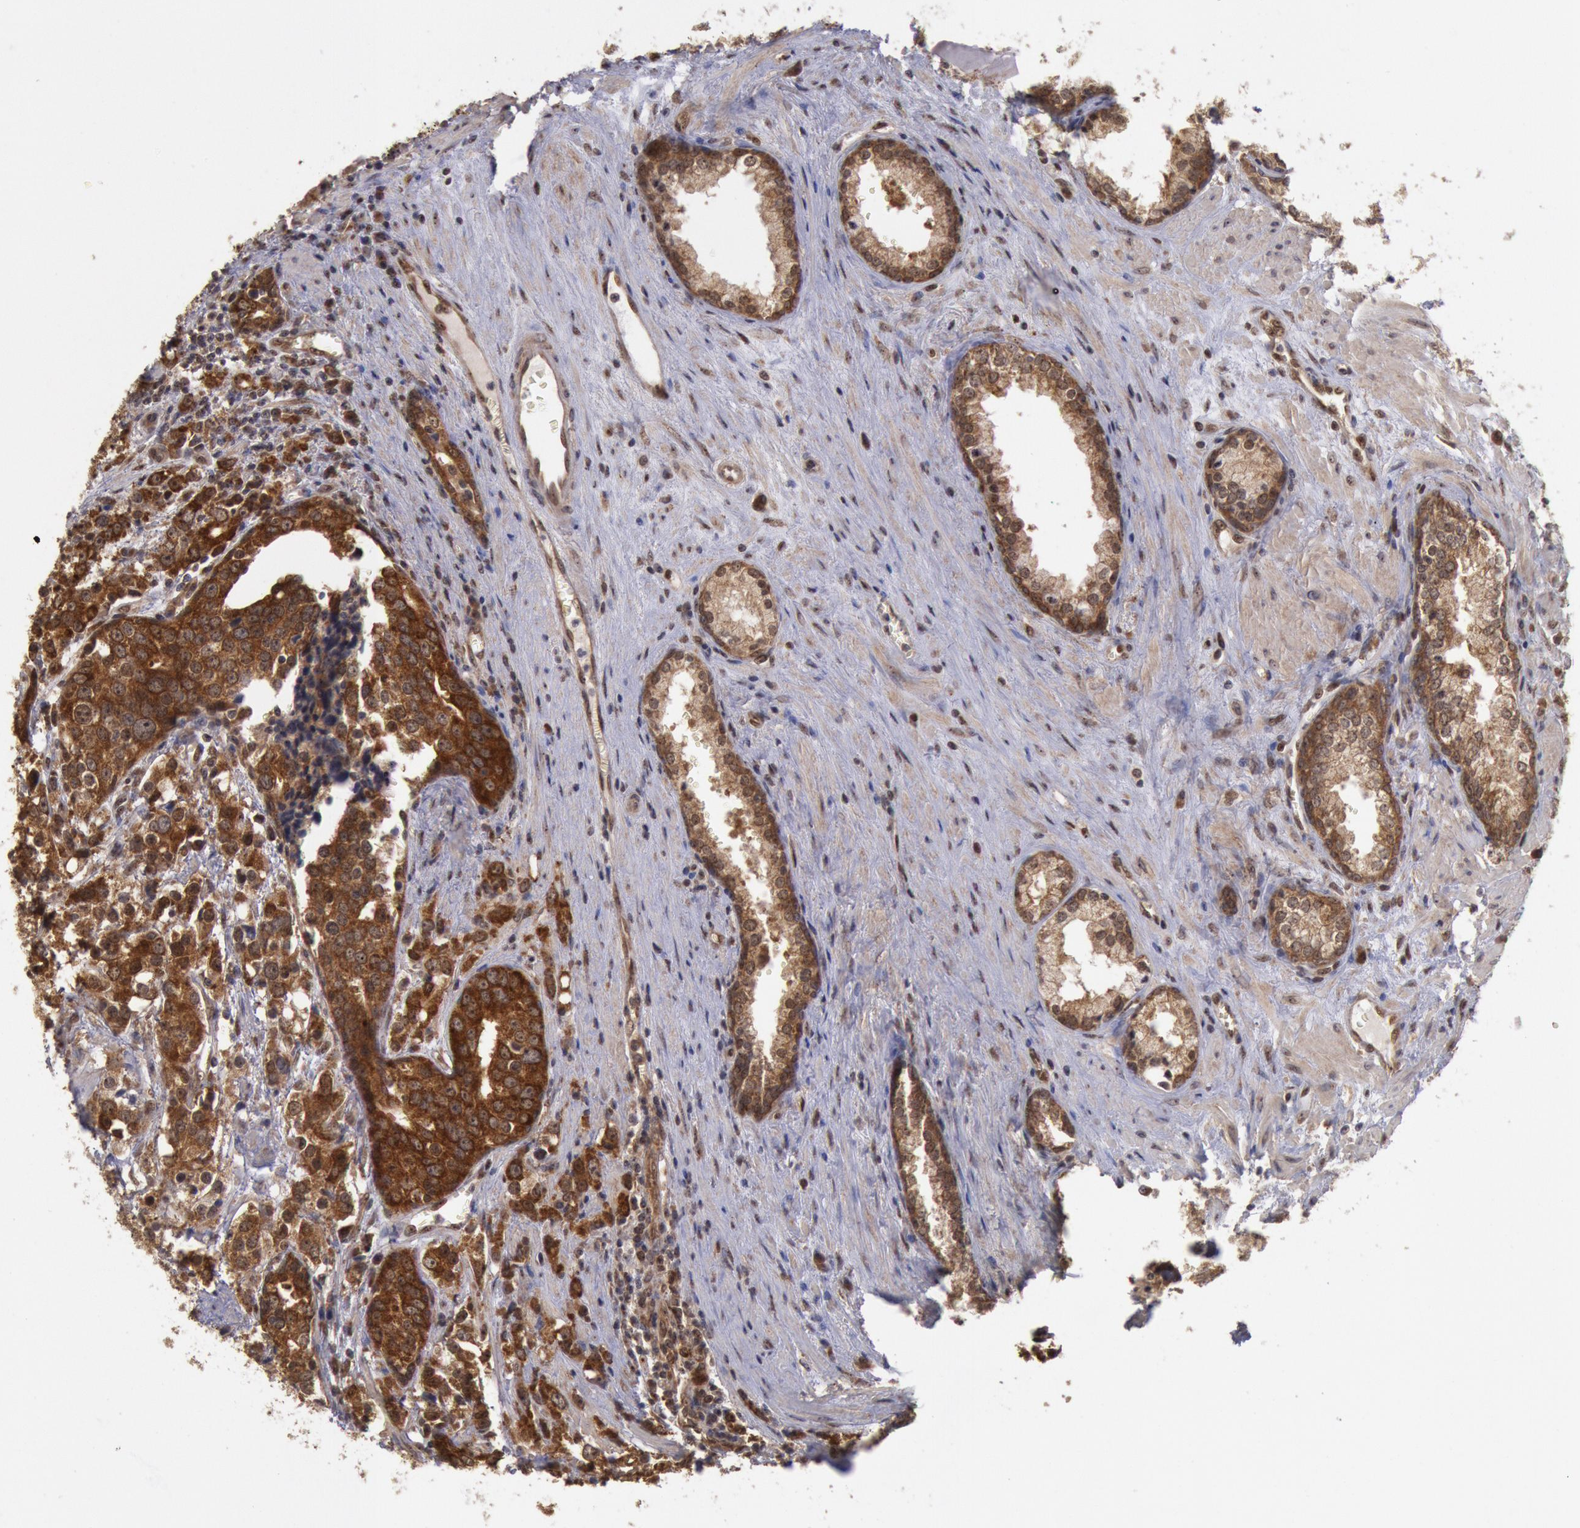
{"staining": {"intensity": "strong", "quantity": ">75%", "location": "cytoplasmic/membranous"}, "tissue": "prostate cancer", "cell_type": "Tumor cells", "image_type": "cancer", "snomed": [{"axis": "morphology", "description": "Adenocarcinoma, High grade"}, {"axis": "topography", "description": "Prostate"}], "caption": "A high-resolution histopathology image shows immunohistochemistry staining of adenocarcinoma (high-grade) (prostate), which exhibits strong cytoplasmic/membranous staining in about >75% of tumor cells.", "gene": "STX17", "patient": {"sex": "male", "age": 71}}